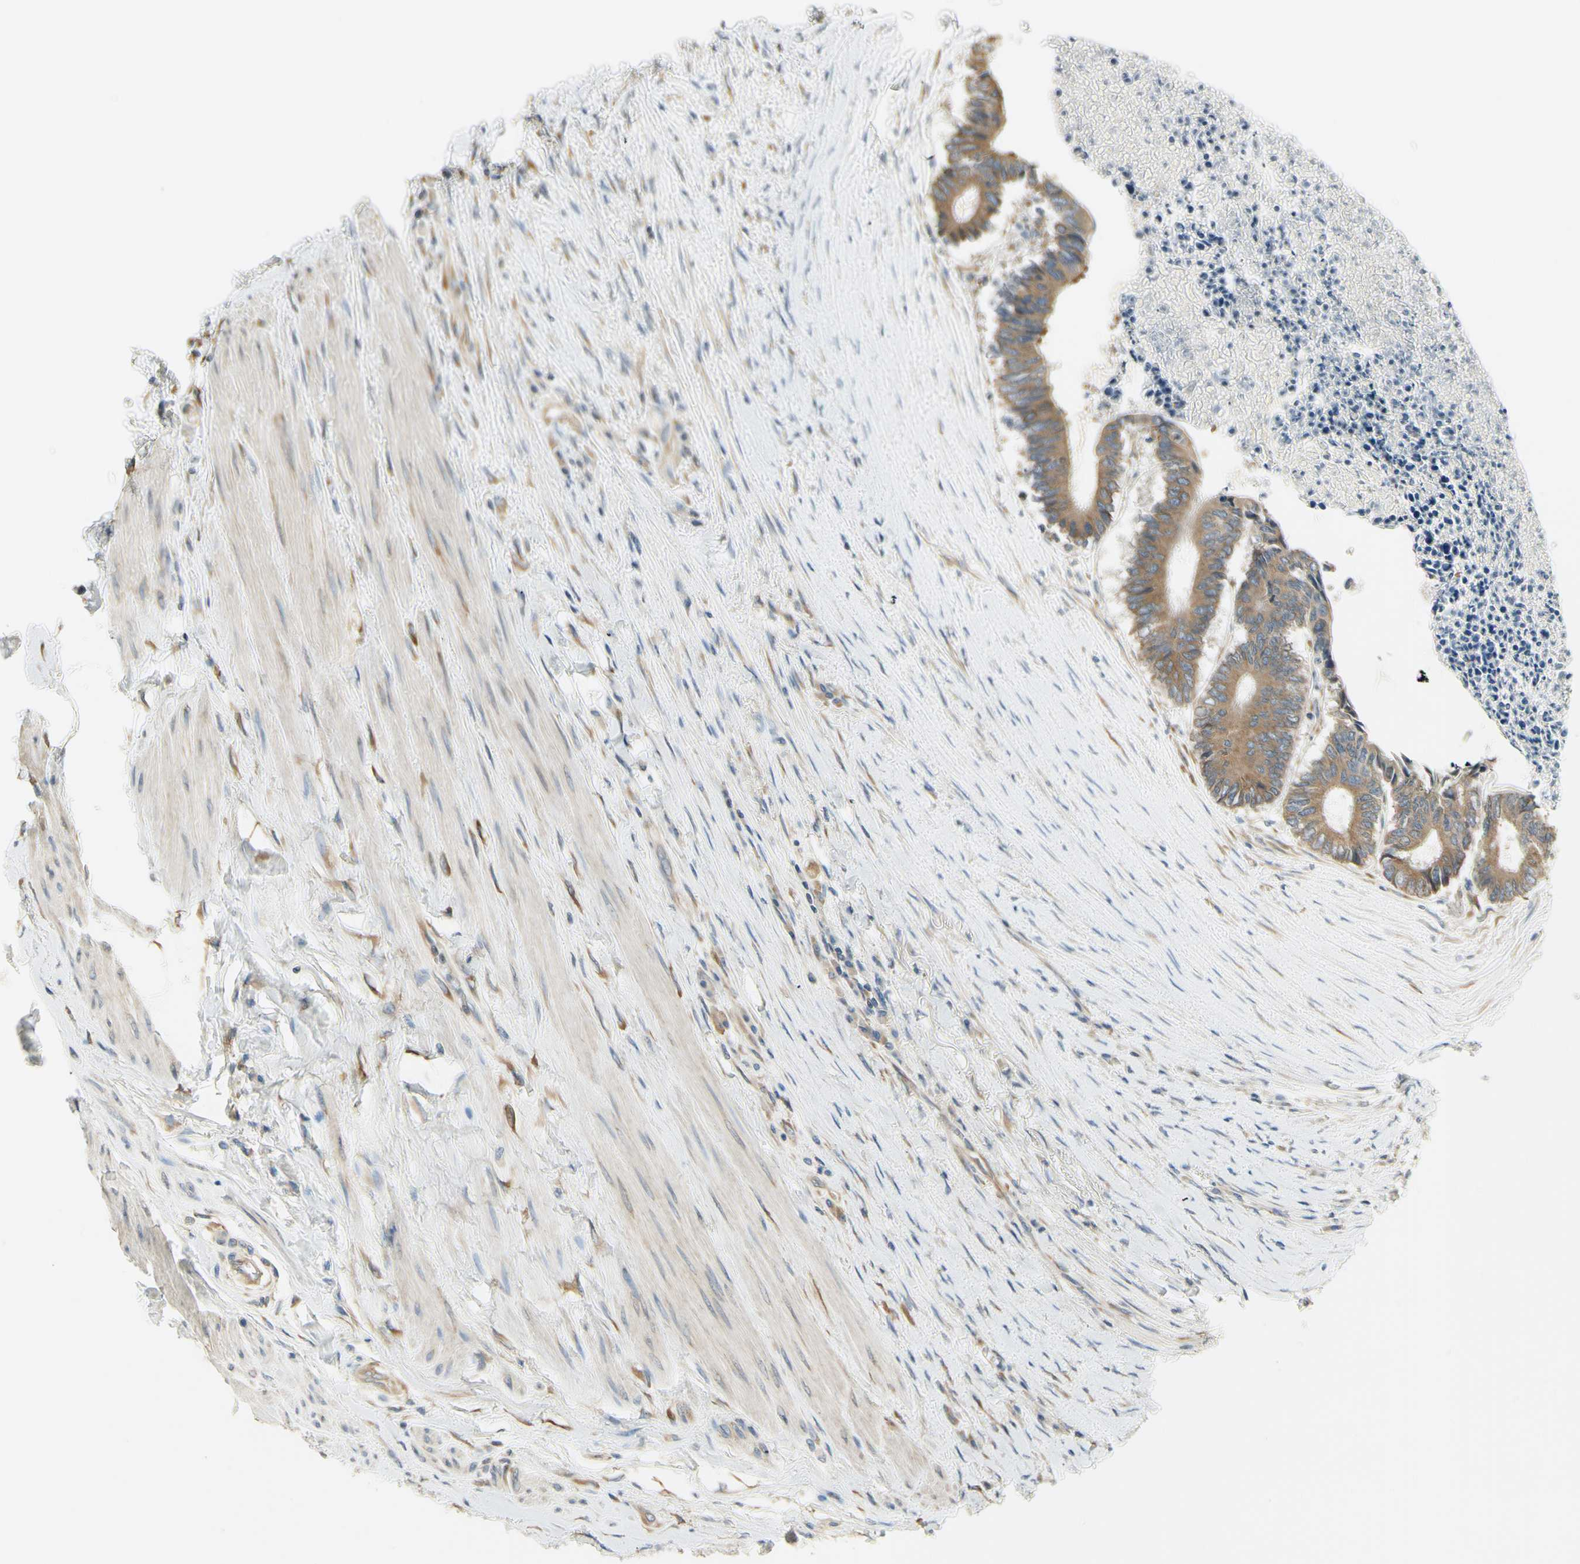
{"staining": {"intensity": "moderate", "quantity": ">75%", "location": "cytoplasmic/membranous"}, "tissue": "colorectal cancer", "cell_type": "Tumor cells", "image_type": "cancer", "snomed": [{"axis": "morphology", "description": "Adenocarcinoma, NOS"}, {"axis": "topography", "description": "Rectum"}], "caption": "Moderate cytoplasmic/membranous staining for a protein is present in approximately >75% of tumor cells of colorectal cancer using immunohistochemistry (IHC).", "gene": "IGDCC4", "patient": {"sex": "male", "age": 63}}